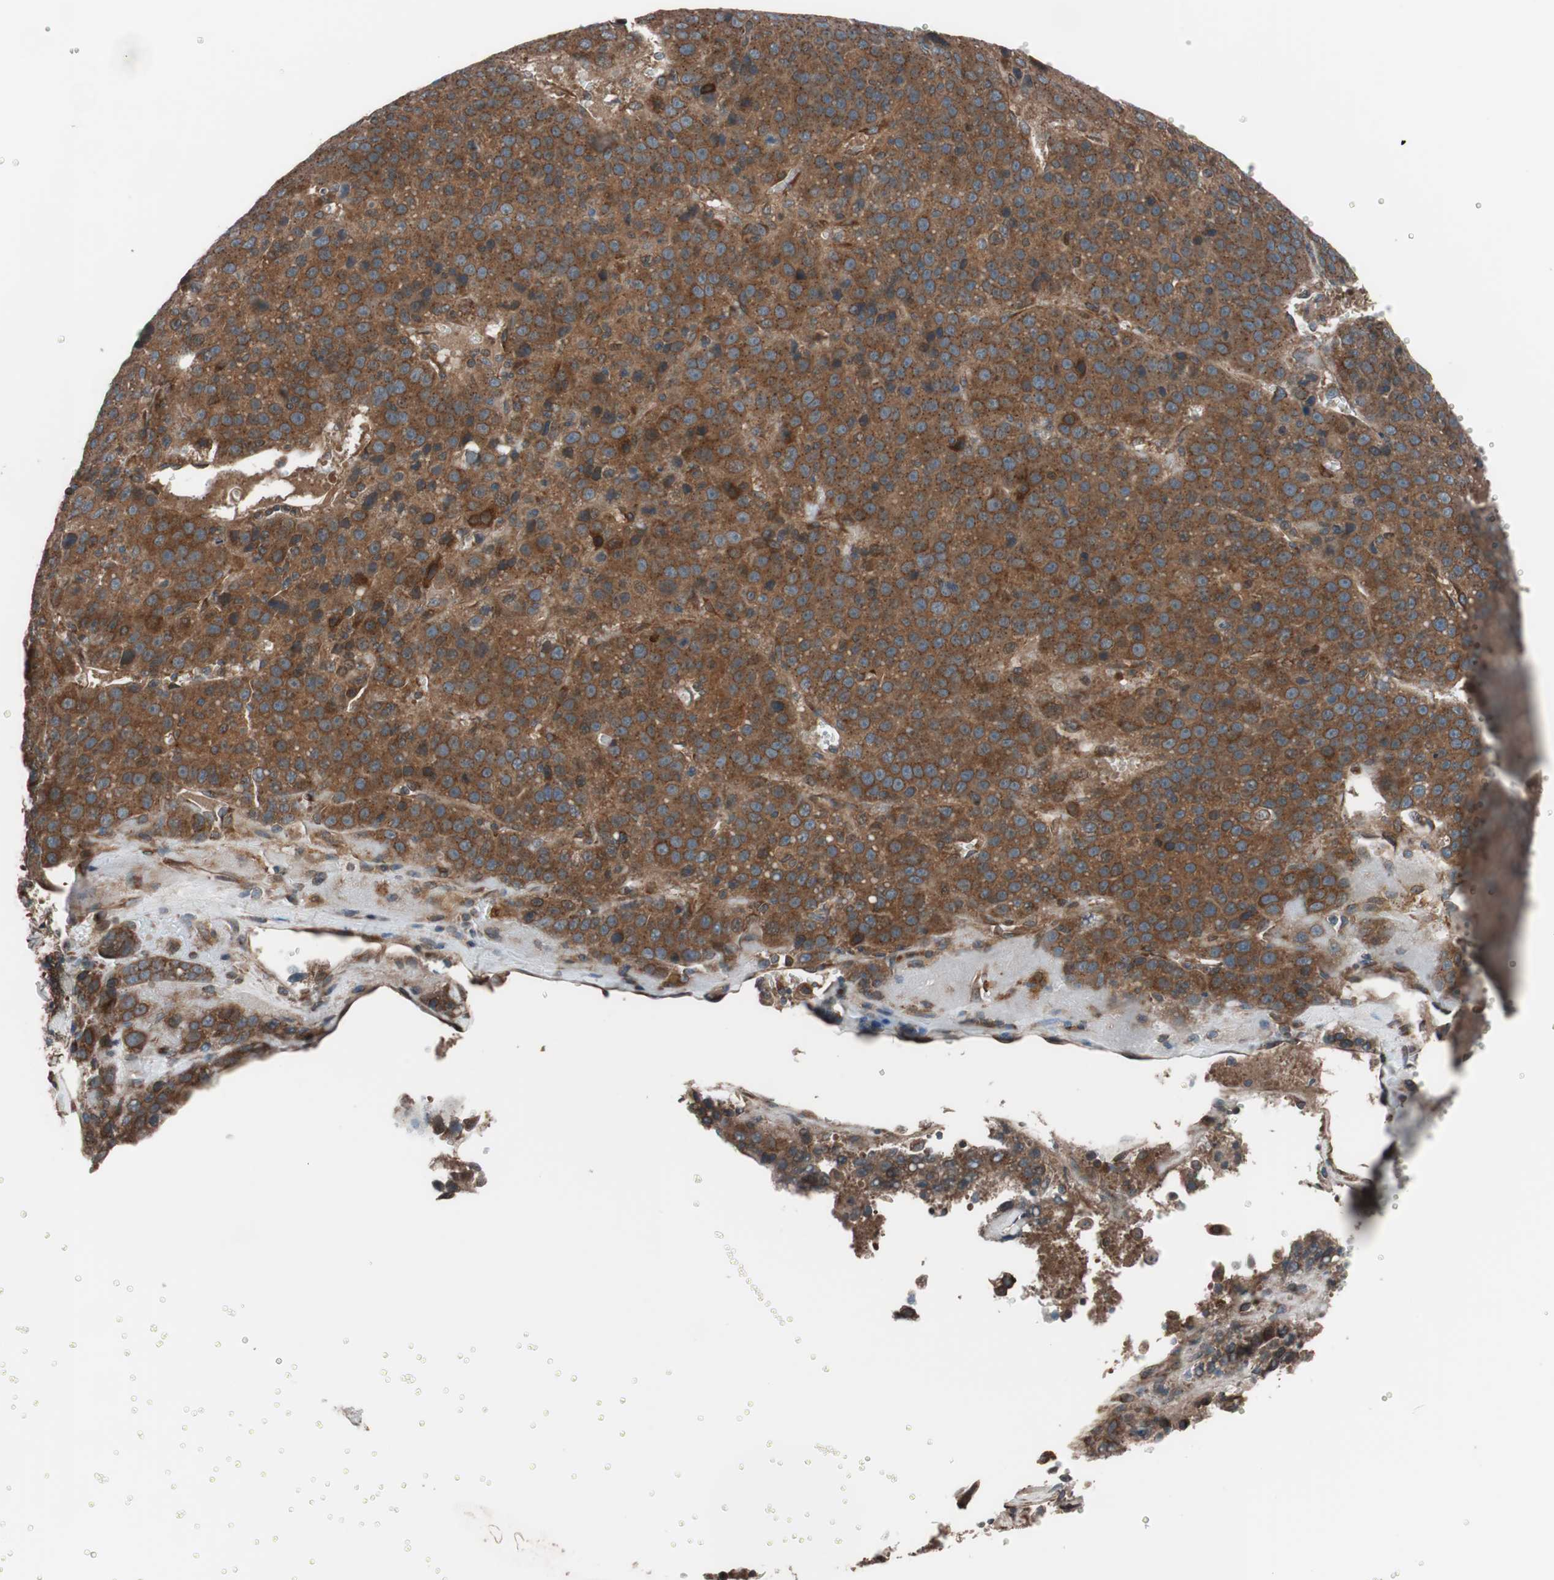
{"staining": {"intensity": "strong", "quantity": ">75%", "location": "cytoplasmic/membranous"}, "tissue": "liver cancer", "cell_type": "Tumor cells", "image_type": "cancer", "snomed": [{"axis": "morphology", "description": "Carcinoma, Hepatocellular, NOS"}, {"axis": "topography", "description": "Liver"}], "caption": "Tumor cells display high levels of strong cytoplasmic/membranous expression in approximately >75% of cells in human hepatocellular carcinoma (liver). The protein of interest is shown in brown color, while the nuclei are stained blue.", "gene": "SEC31A", "patient": {"sex": "female", "age": 53}}